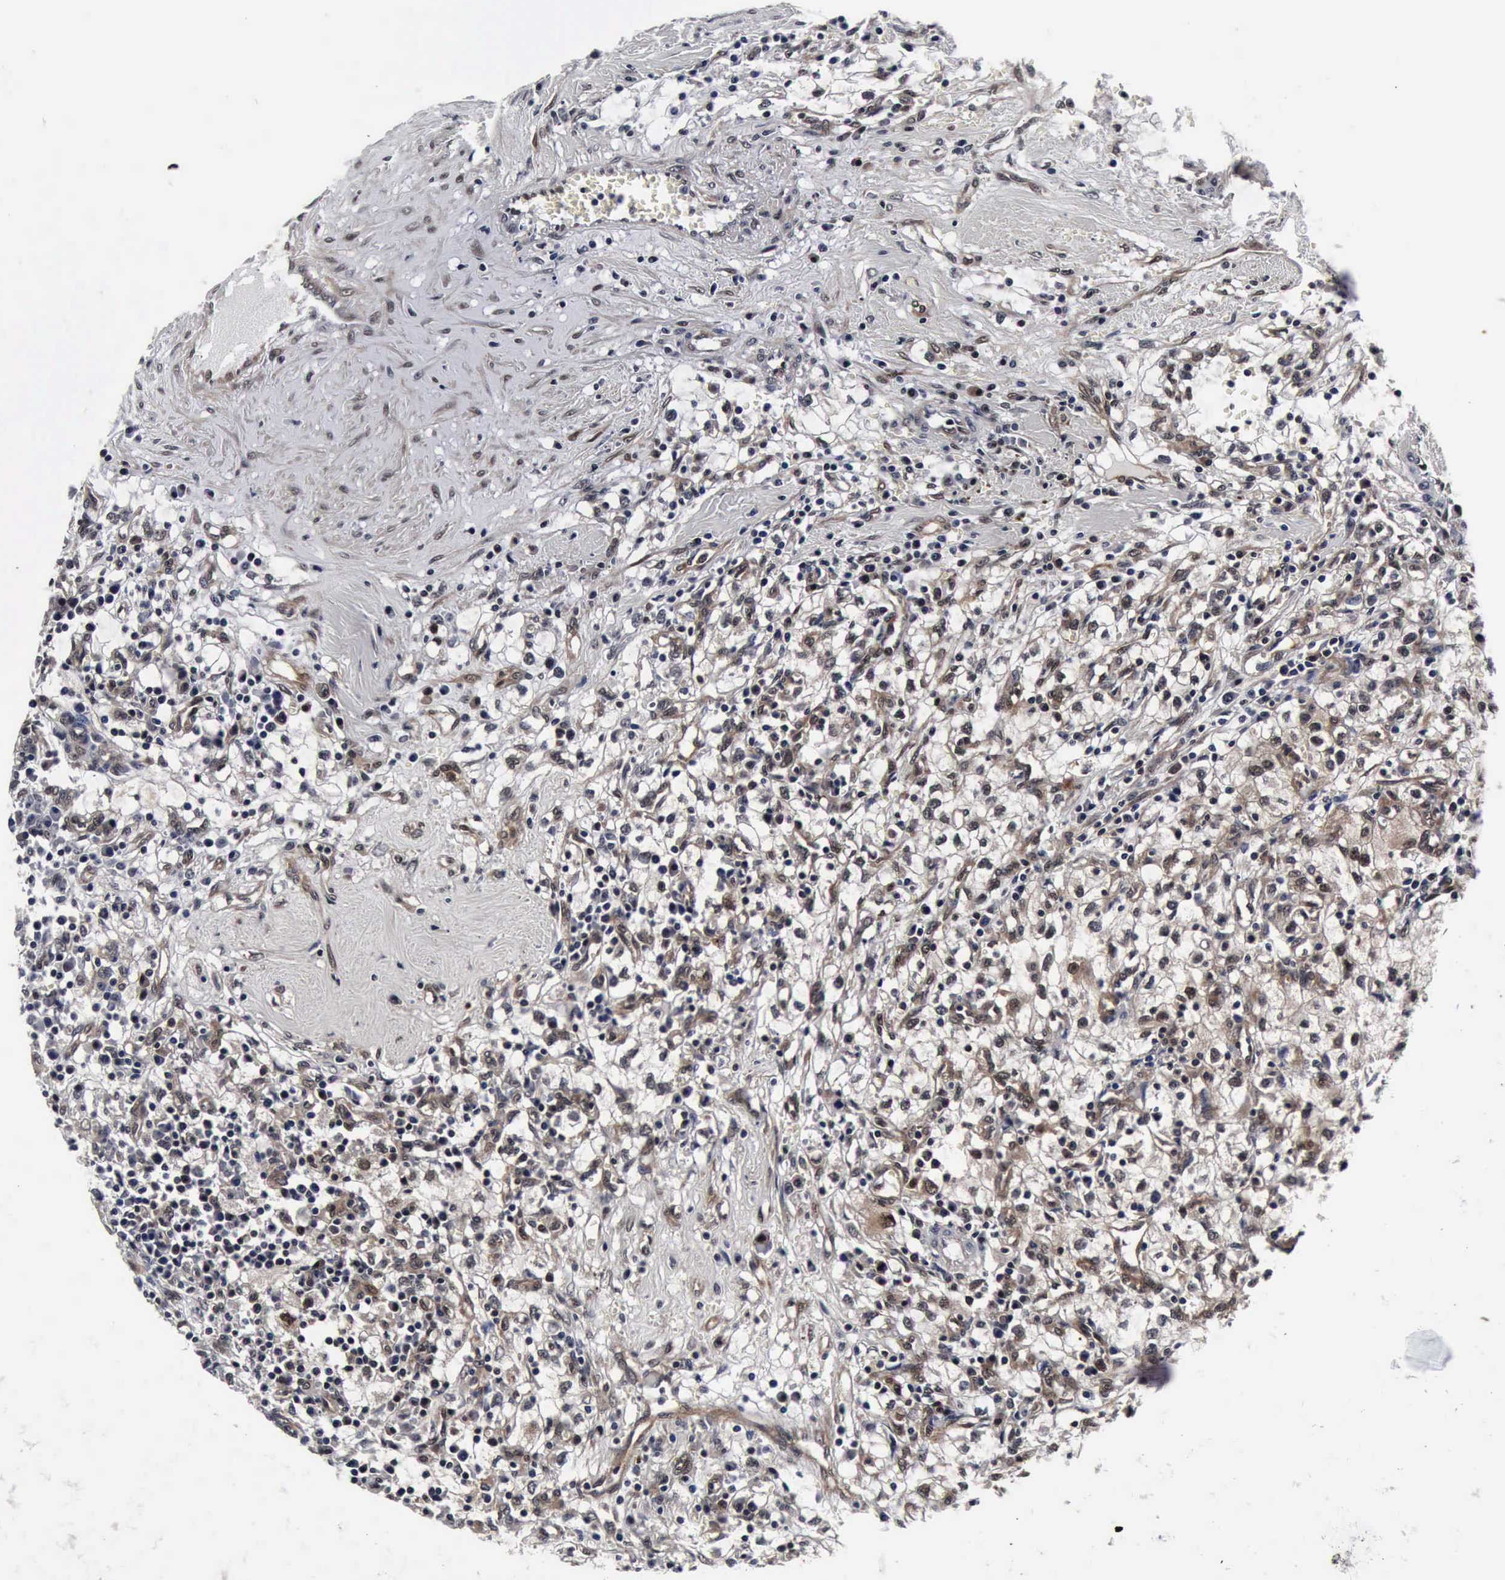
{"staining": {"intensity": "moderate", "quantity": "25%-75%", "location": "cytoplasmic/membranous"}, "tissue": "renal cancer", "cell_type": "Tumor cells", "image_type": "cancer", "snomed": [{"axis": "morphology", "description": "Adenocarcinoma, NOS"}, {"axis": "topography", "description": "Kidney"}], "caption": "Immunohistochemistry (DAB (3,3'-diaminobenzidine)) staining of human renal adenocarcinoma reveals moderate cytoplasmic/membranous protein staining in approximately 25%-75% of tumor cells.", "gene": "UBC", "patient": {"sex": "male", "age": 82}}